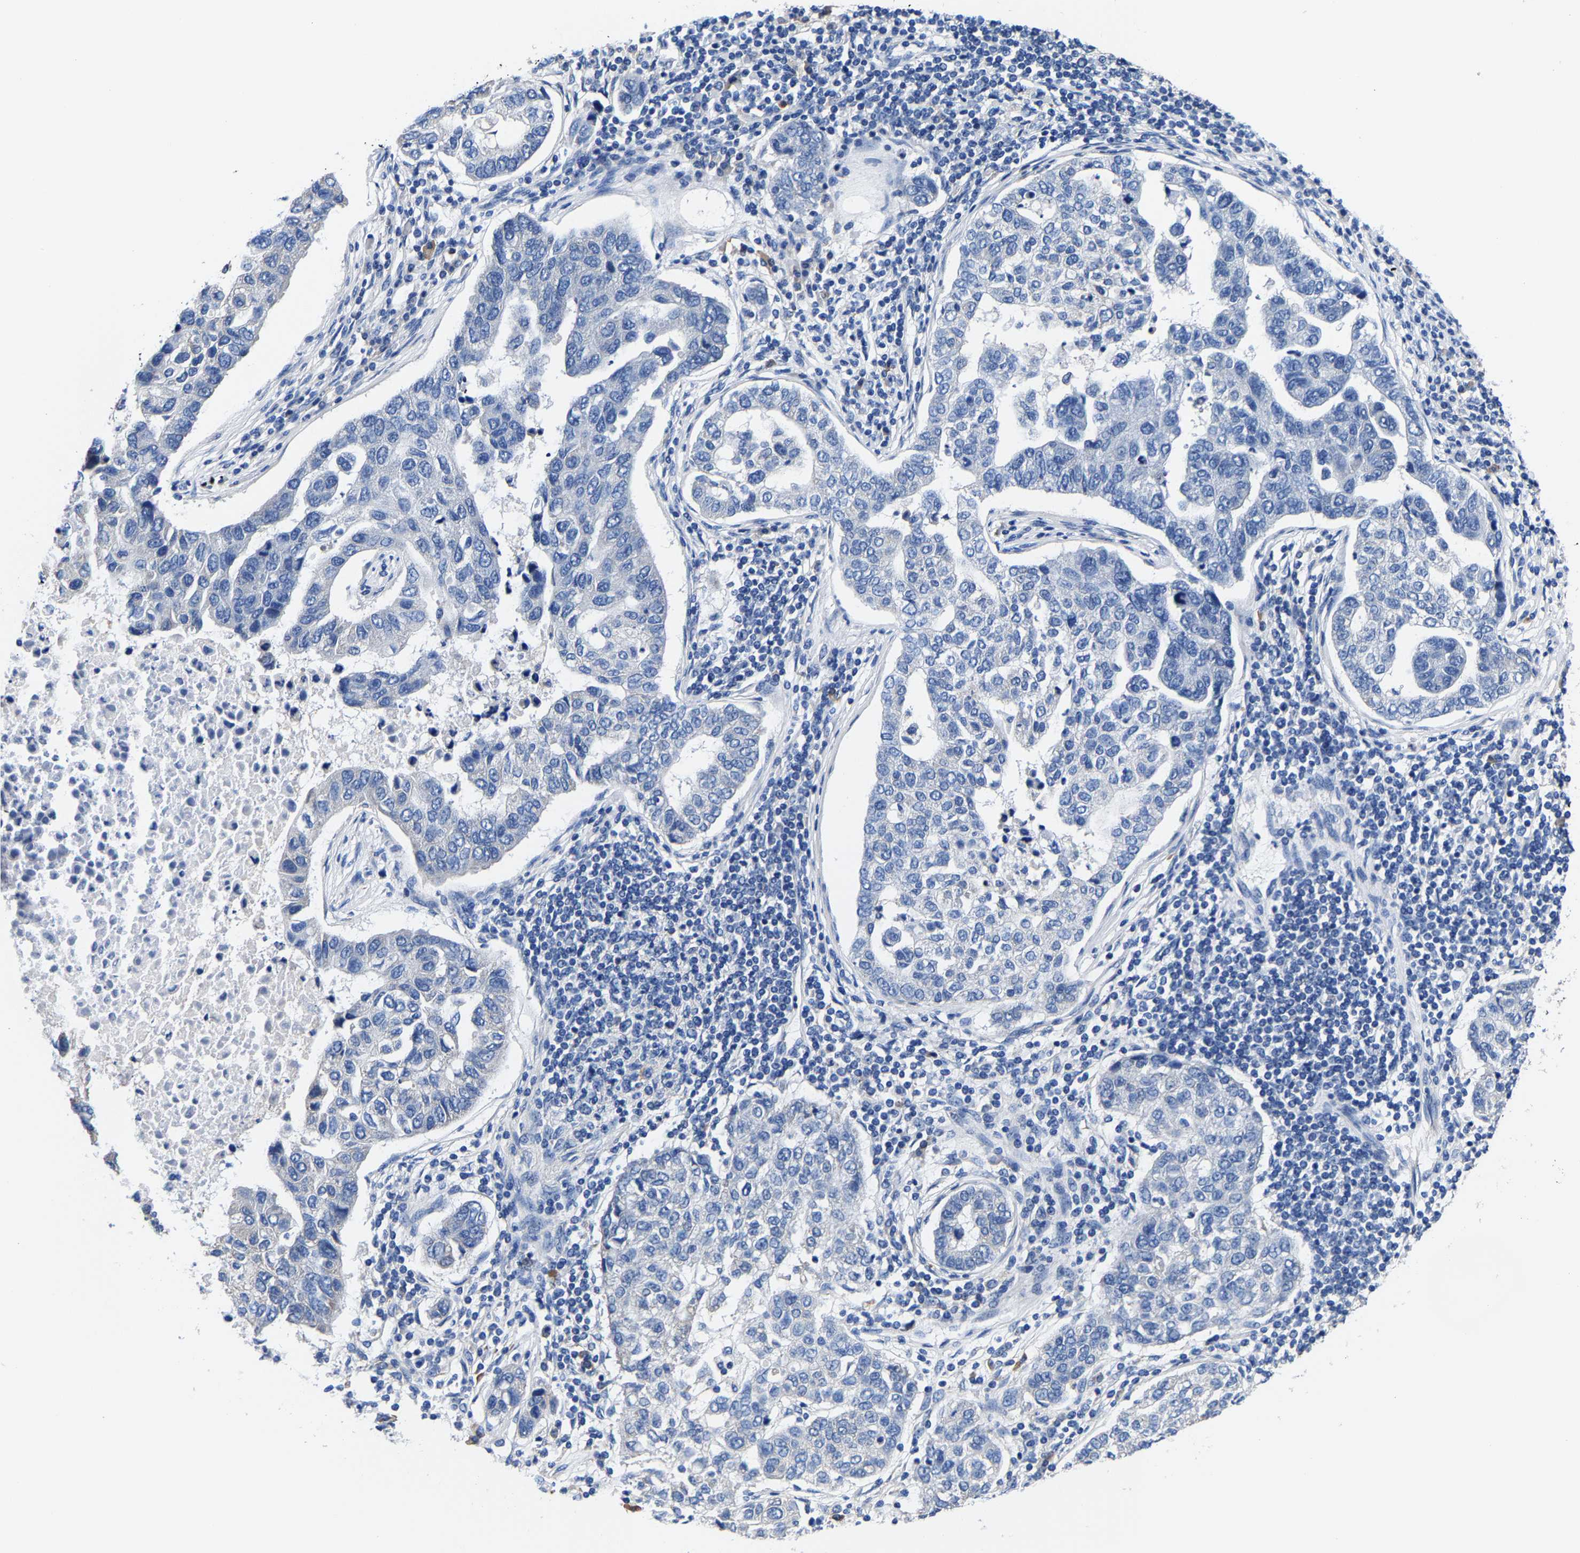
{"staining": {"intensity": "negative", "quantity": "none", "location": "none"}, "tissue": "pancreatic cancer", "cell_type": "Tumor cells", "image_type": "cancer", "snomed": [{"axis": "morphology", "description": "Adenocarcinoma, NOS"}, {"axis": "topography", "description": "Pancreas"}], "caption": "Human adenocarcinoma (pancreatic) stained for a protein using immunohistochemistry reveals no positivity in tumor cells.", "gene": "SRPK2", "patient": {"sex": "female", "age": 61}}